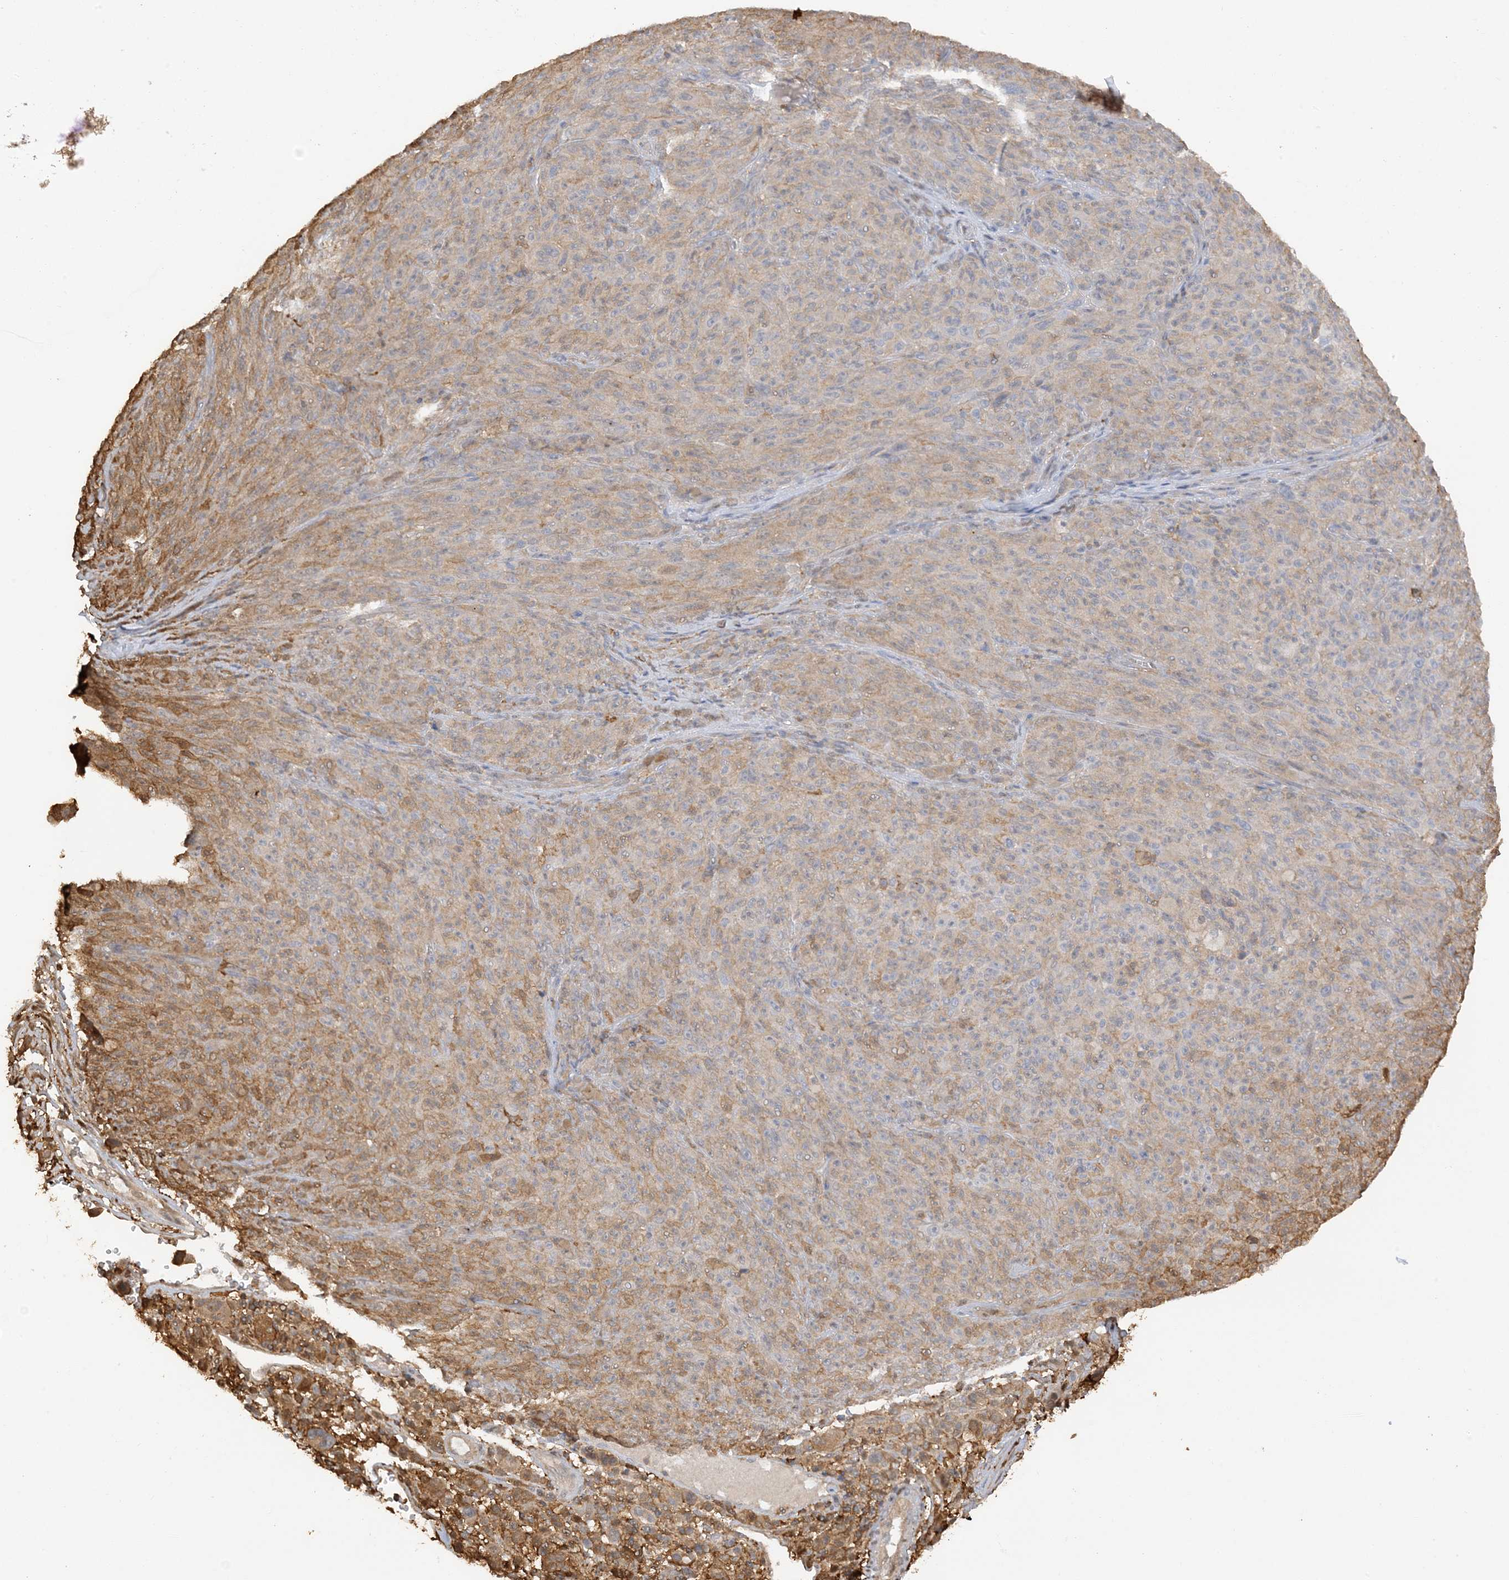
{"staining": {"intensity": "moderate", "quantity": "25%-75%", "location": "cytoplasmic/membranous"}, "tissue": "melanoma", "cell_type": "Tumor cells", "image_type": "cancer", "snomed": [{"axis": "morphology", "description": "Malignant melanoma, NOS"}, {"axis": "topography", "description": "Skin"}], "caption": "A photomicrograph of malignant melanoma stained for a protein demonstrates moderate cytoplasmic/membranous brown staining in tumor cells.", "gene": "PHACTR2", "patient": {"sex": "female", "age": 82}}